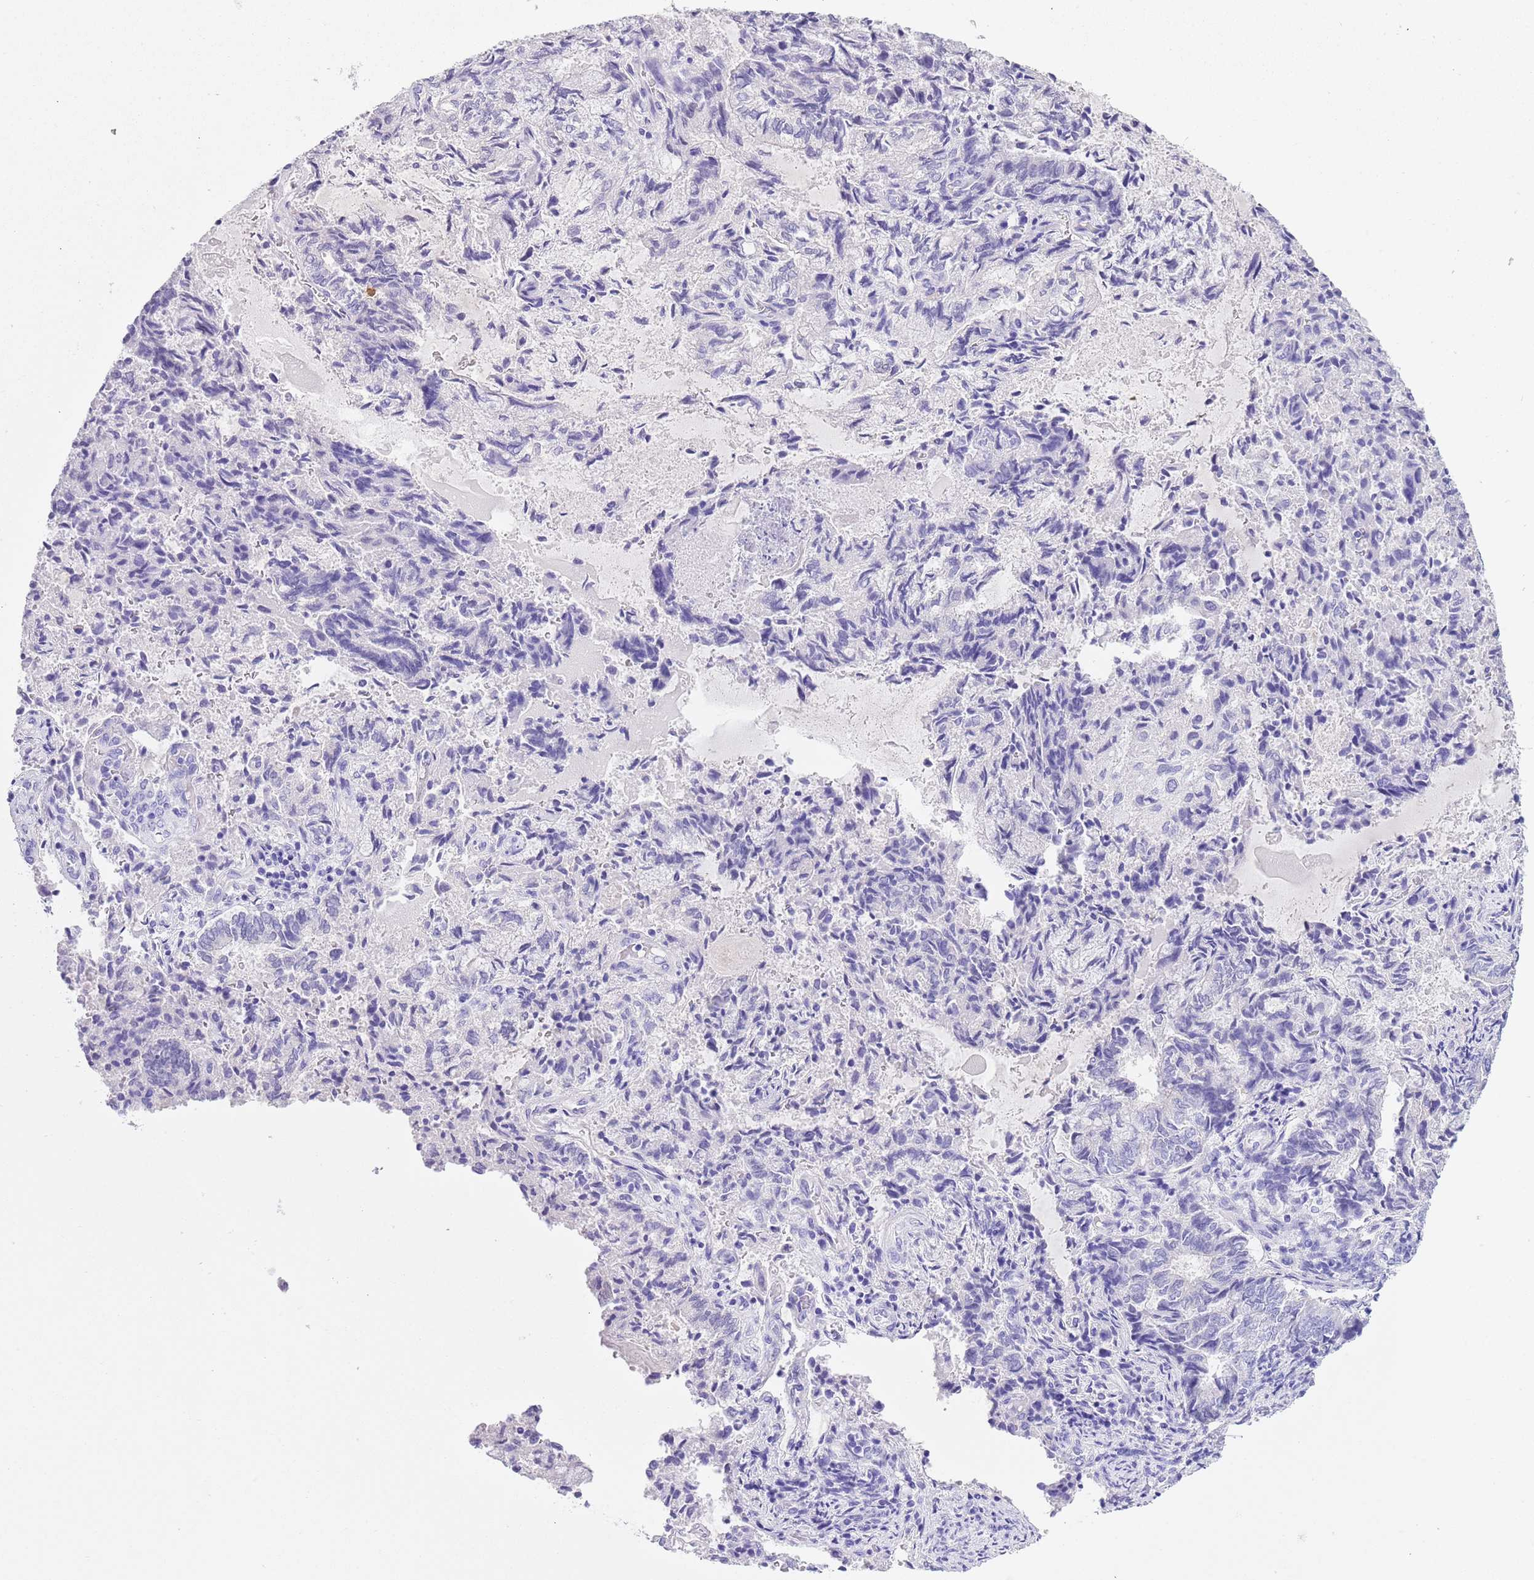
{"staining": {"intensity": "negative", "quantity": "none", "location": "none"}, "tissue": "endometrial cancer", "cell_type": "Tumor cells", "image_type": "cancer", "snomed": [{"axis": "morphology", "description": "Adenocarcinoma, NOS"}, {"axis": "topography", "description": "Endometrium"}], "caption": "DAB (3,3'-diaminobenzidine) immunohistochemical staining of endometrial adenocarcinoma reveals no significant positivity in tumor cells.", "gene": "TMEM185B", "patient": {"sex": "female", "age": 80}}